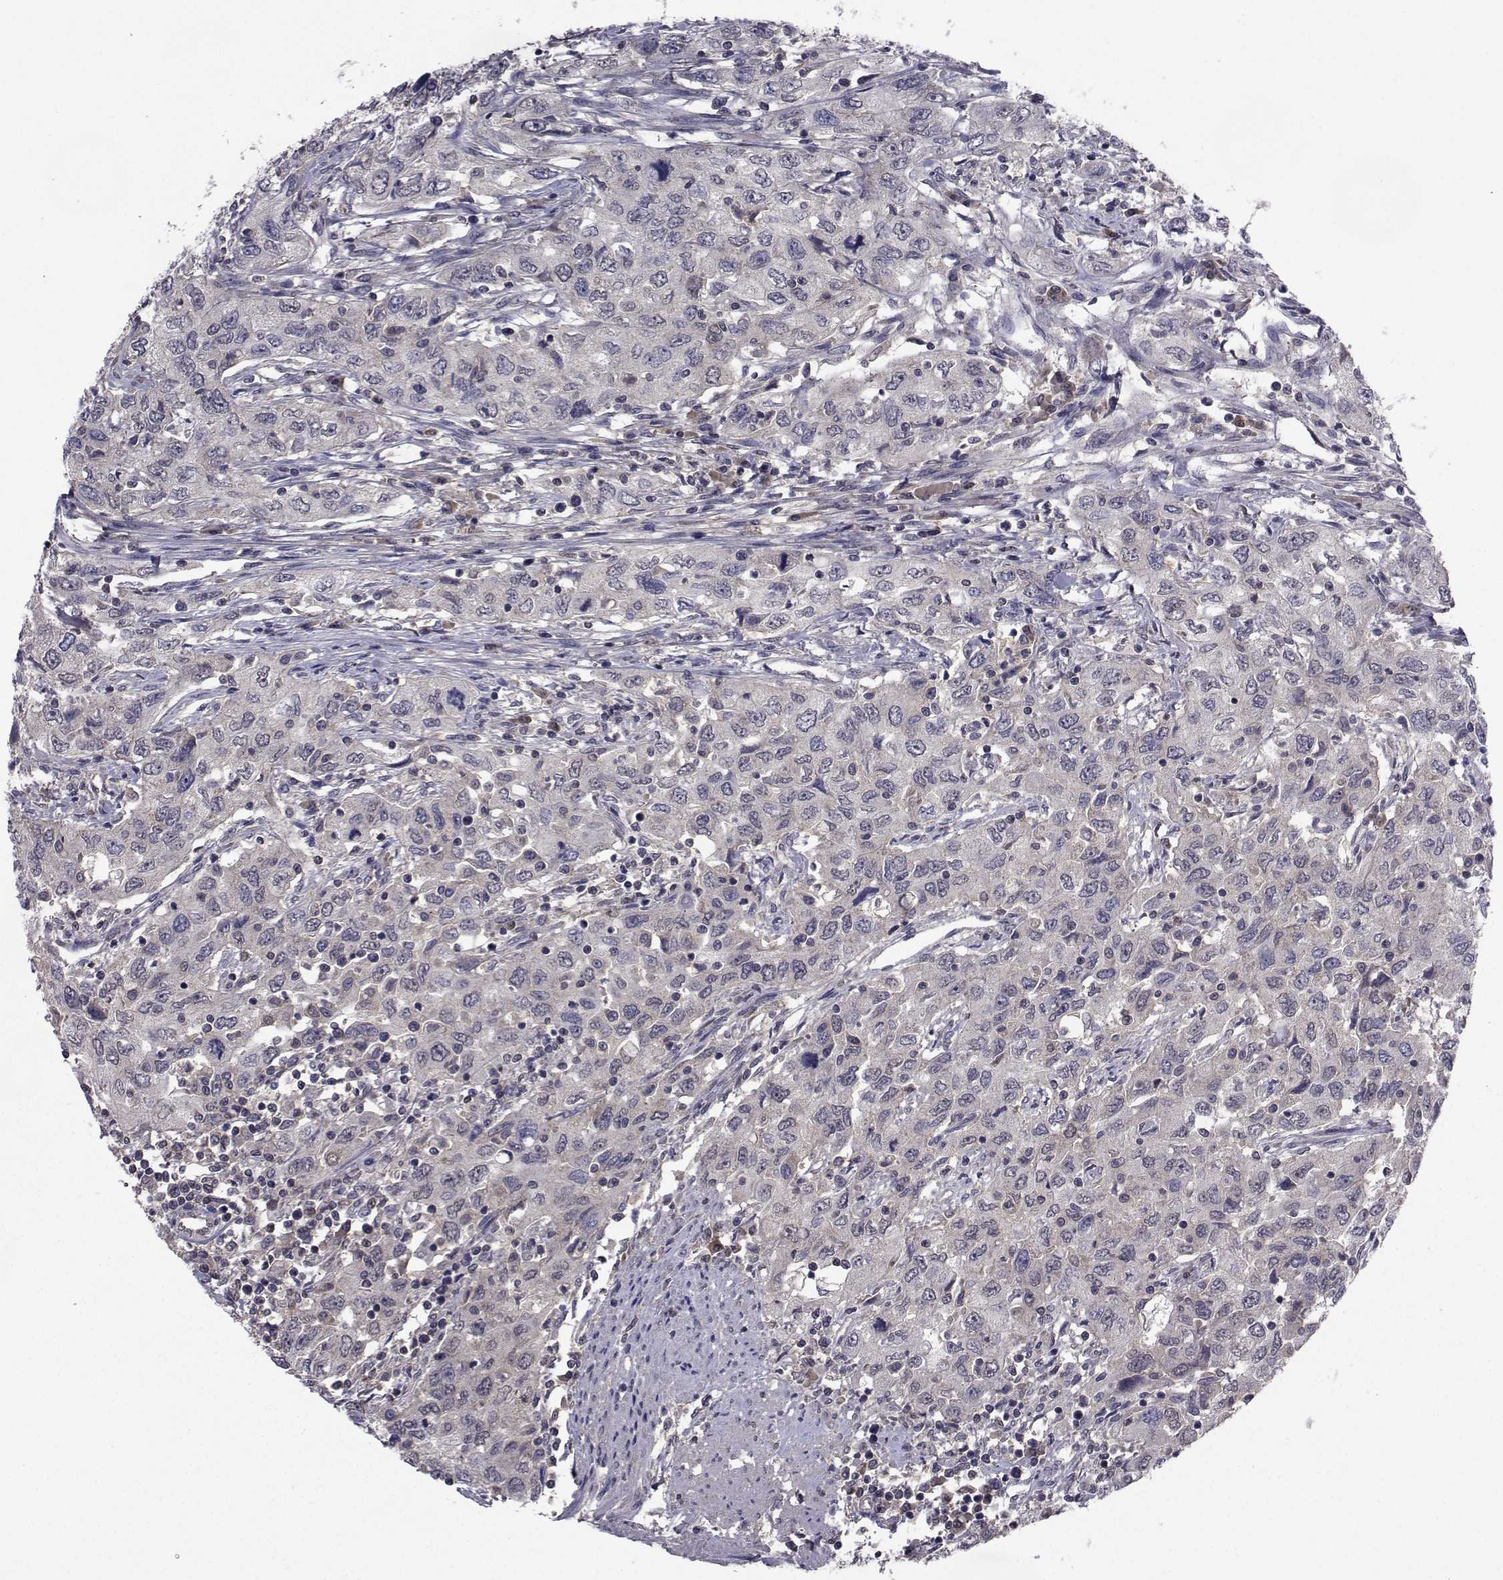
{"staining": {"intensity": "negative", "quantity": "none", "location": "none"}, "tissue": "urothelial cancer", "cell_type": "Tumor cells", "image_type": "cancer", "snomed": [{"axis": "morphology", "description": "Urothelial carcinoma, High grade"}, {"axis": "topography", "description": "Urinary bladder"}], "caption": "Tumor cells are negative for protein expression in human high-grade urothelial carcinoma. The staining is performed using DAB (3,3'-diaminobenzidine) brown chromogen with nuclei counter-stained in using hematoxylin.", "gene": "CYP2S1", "patient": {"sex": "male", "age": 76}}